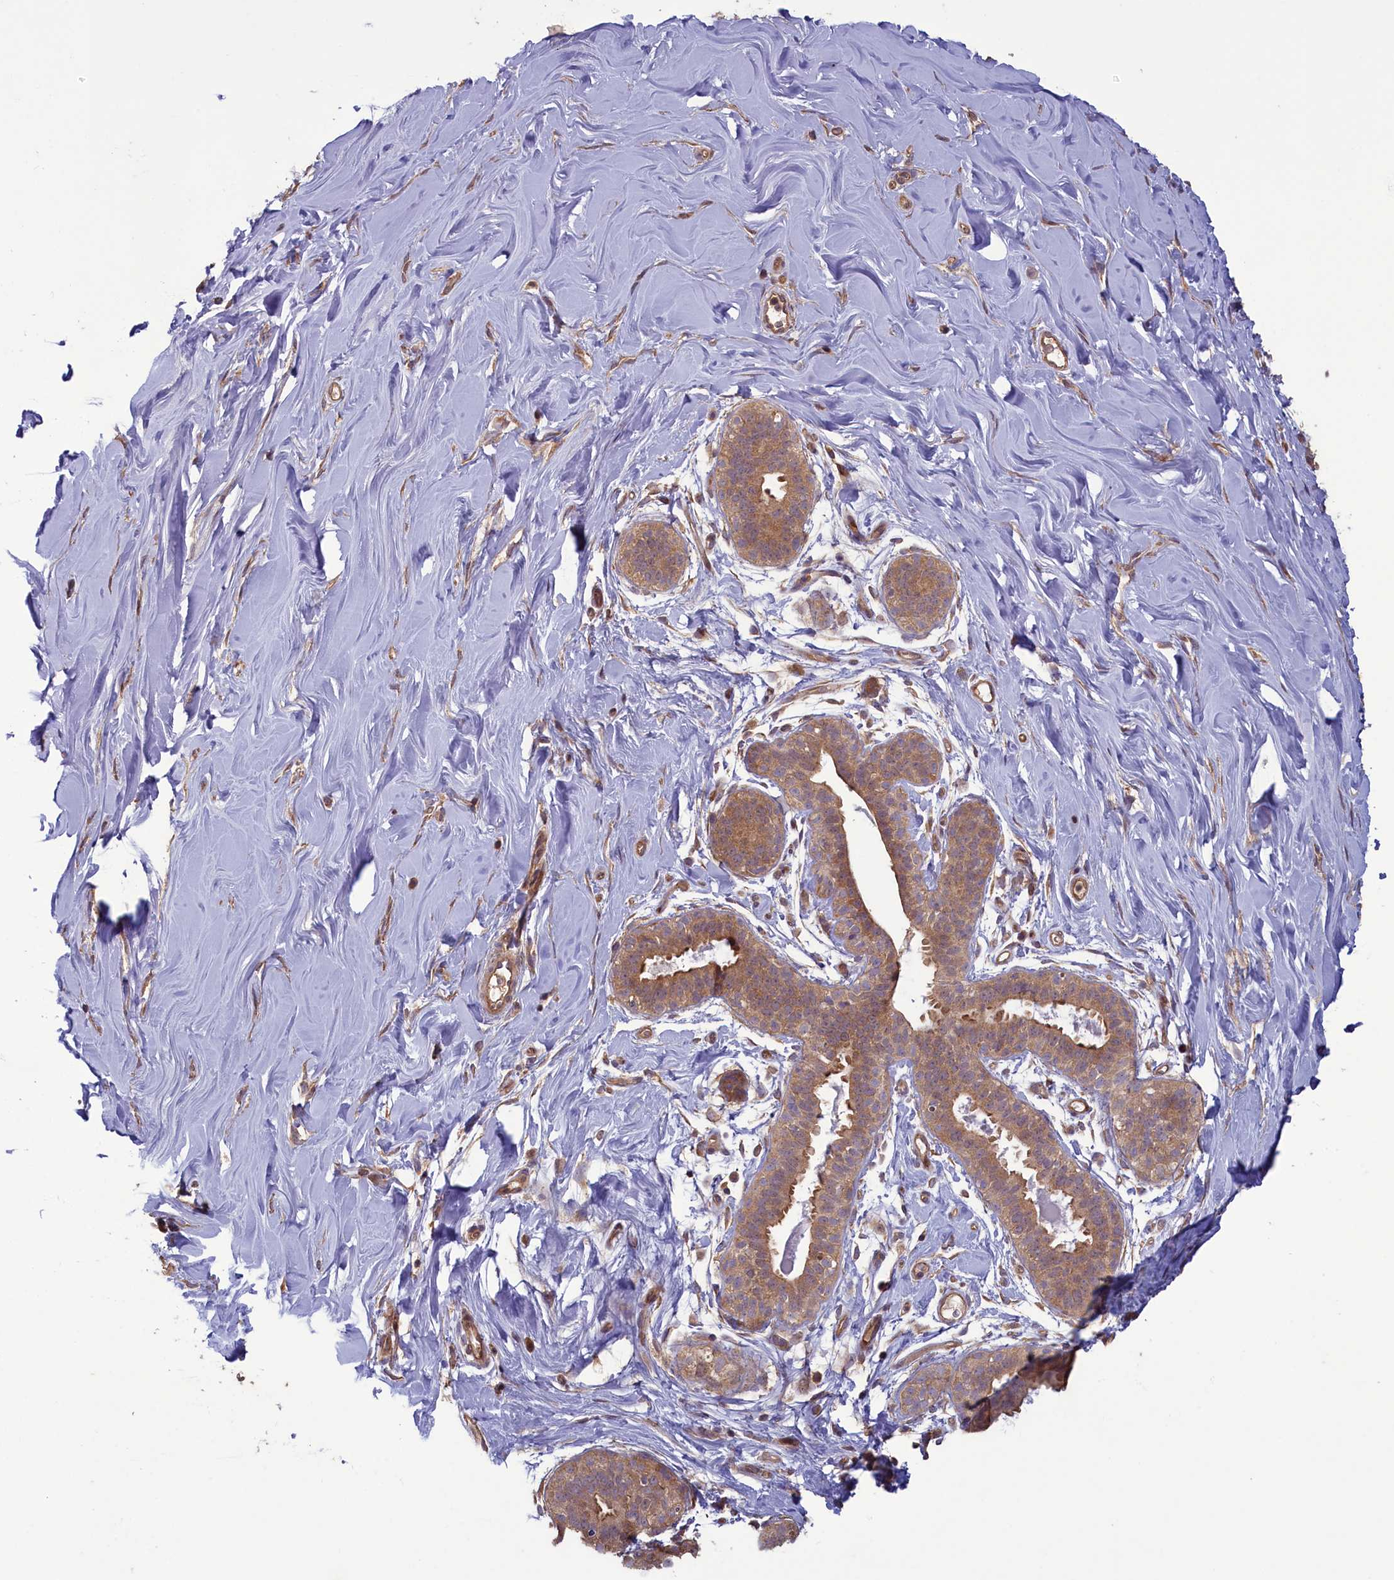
{"staining": {"intensity": "moderate", "quantity": ">75%", "location": "cytoplasmic/membranous"}, "tissue": "adipose tissue", "cell_type": "Adipocytes", "image_type": "normal", "snomed": [{"axis": "morphology", "description": "Normal tissue, NOS"}, {"axis": "topography", "description": "Breast"}], "caption": "This is an image of immunohistochemistry (IHC) staining of unremarkable adipose tissue, which shows moderate expression in the cytoplasmic/membranous of adipocytes.", "gene": "CIAO2B", "patient": {"sex": "female", "age": 26}}